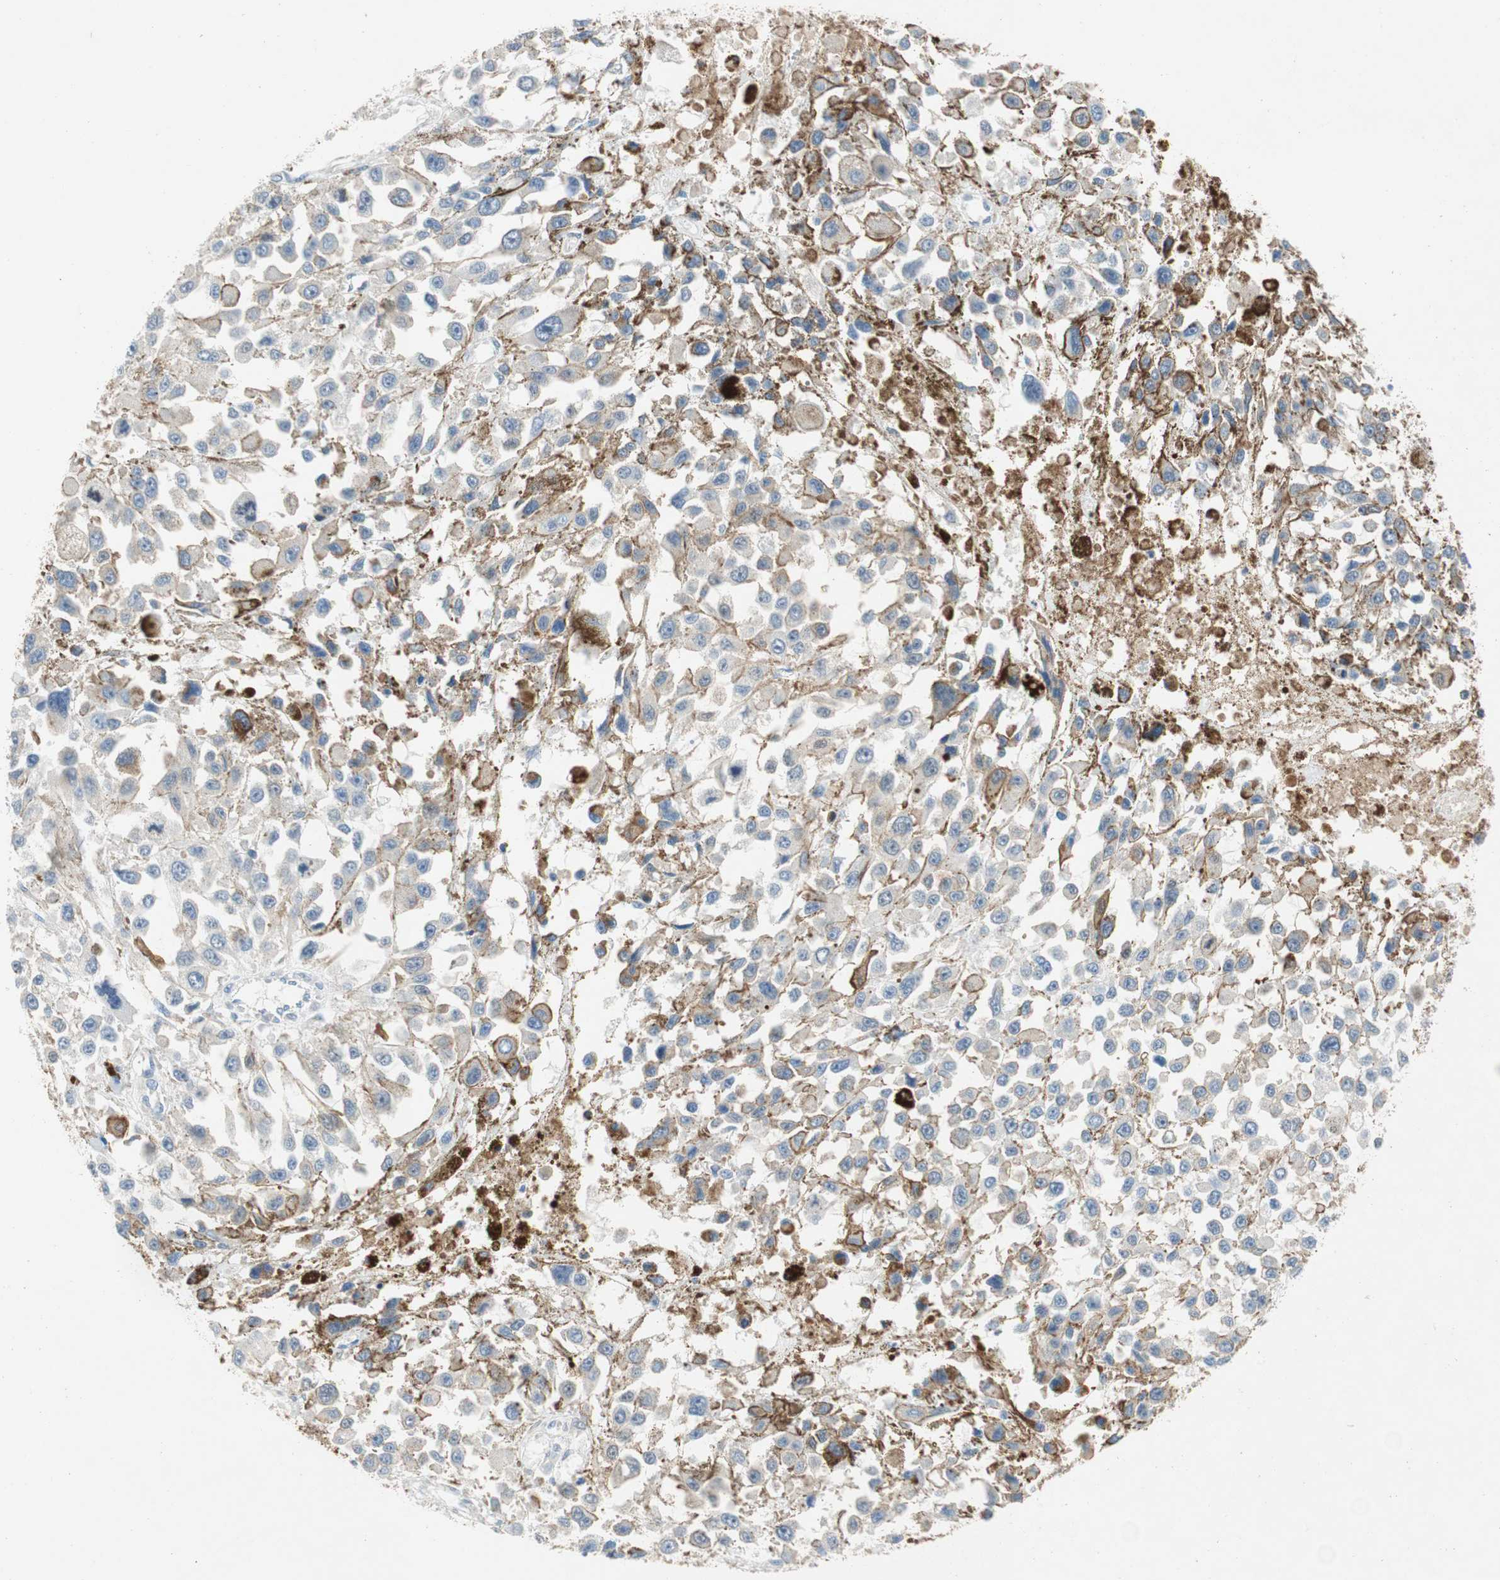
{"staining": {"intensity": "moderate", "quantity": "<25%", "location": "cytoplasmic/membranous"}, "tissue": "melanoma", "cell_type": "Tumor cells", "image_type": "cancer", "snomed": [{"axis": "morphology", "description": "Malignant melanoma, Metastatic site"}, {"axis": "topography", "description": "Lymph node"}], "caption": "This histopathology image displays IHC staining of human melanoma, with low moderate cytoplasmic/membranous staining in about <25% of tumor cells.", "gene": "RELB", "patient": {"sex": "male", "age": 59}}